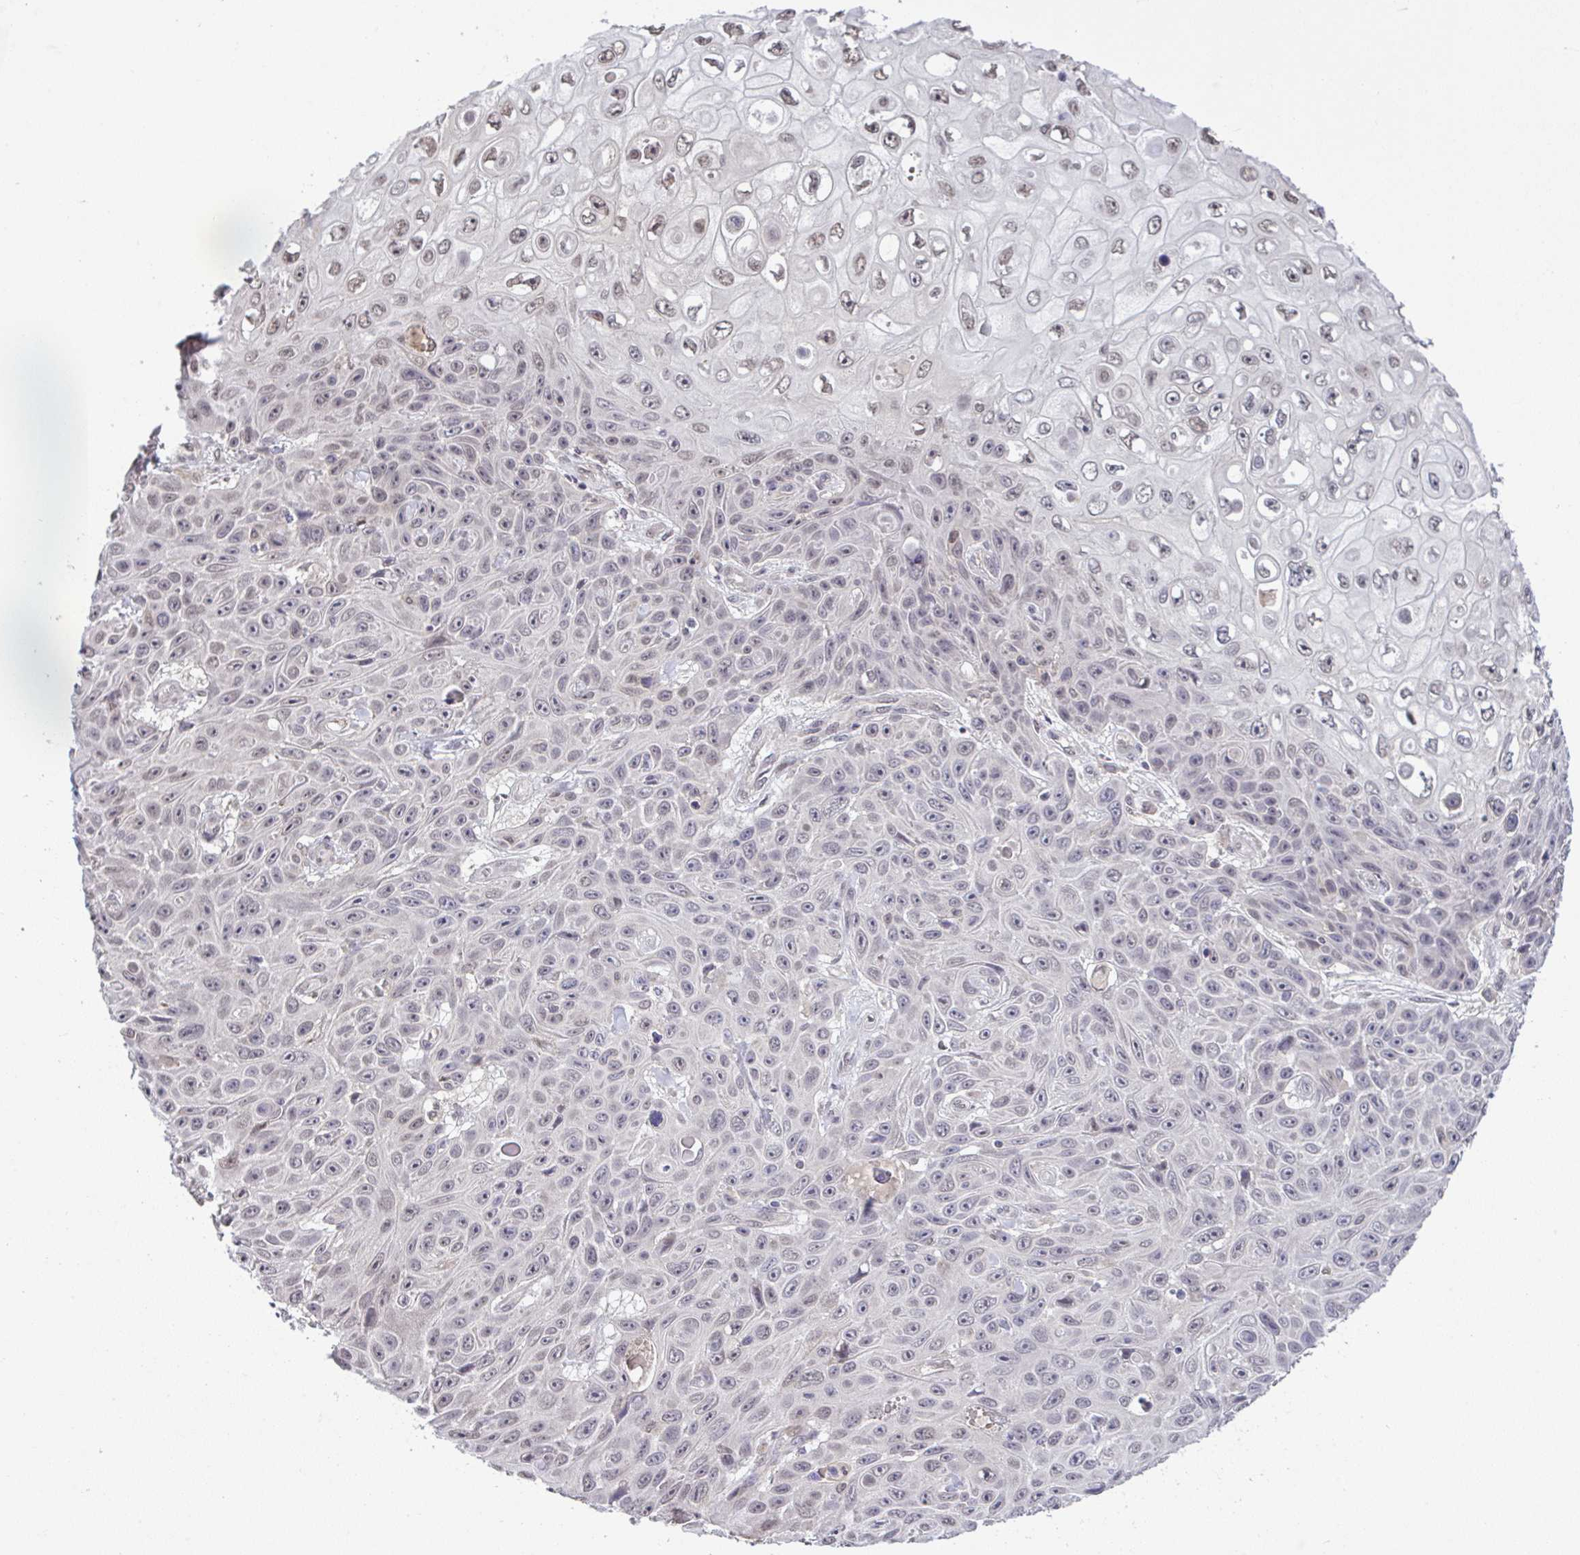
{"staining": {"intensity": "weak", "quantity": "25%-75%", "location": "nuclear"}, "tissue": "skin cancer", "cell_type": "Tumor cells", "image_type": "cancer", "snomed": [{"axis": "morphology", "description": "Squamous cell carcinoma, NOS"}, {"axis": "topography", "description": "Skin"}], "caption": "The immunohistochemical stain highlights weak nuclear staining in tumor cells of skin cancer tissue.", "gene": "C9orf64", "patient": {"sex": "male", "age": 82}}